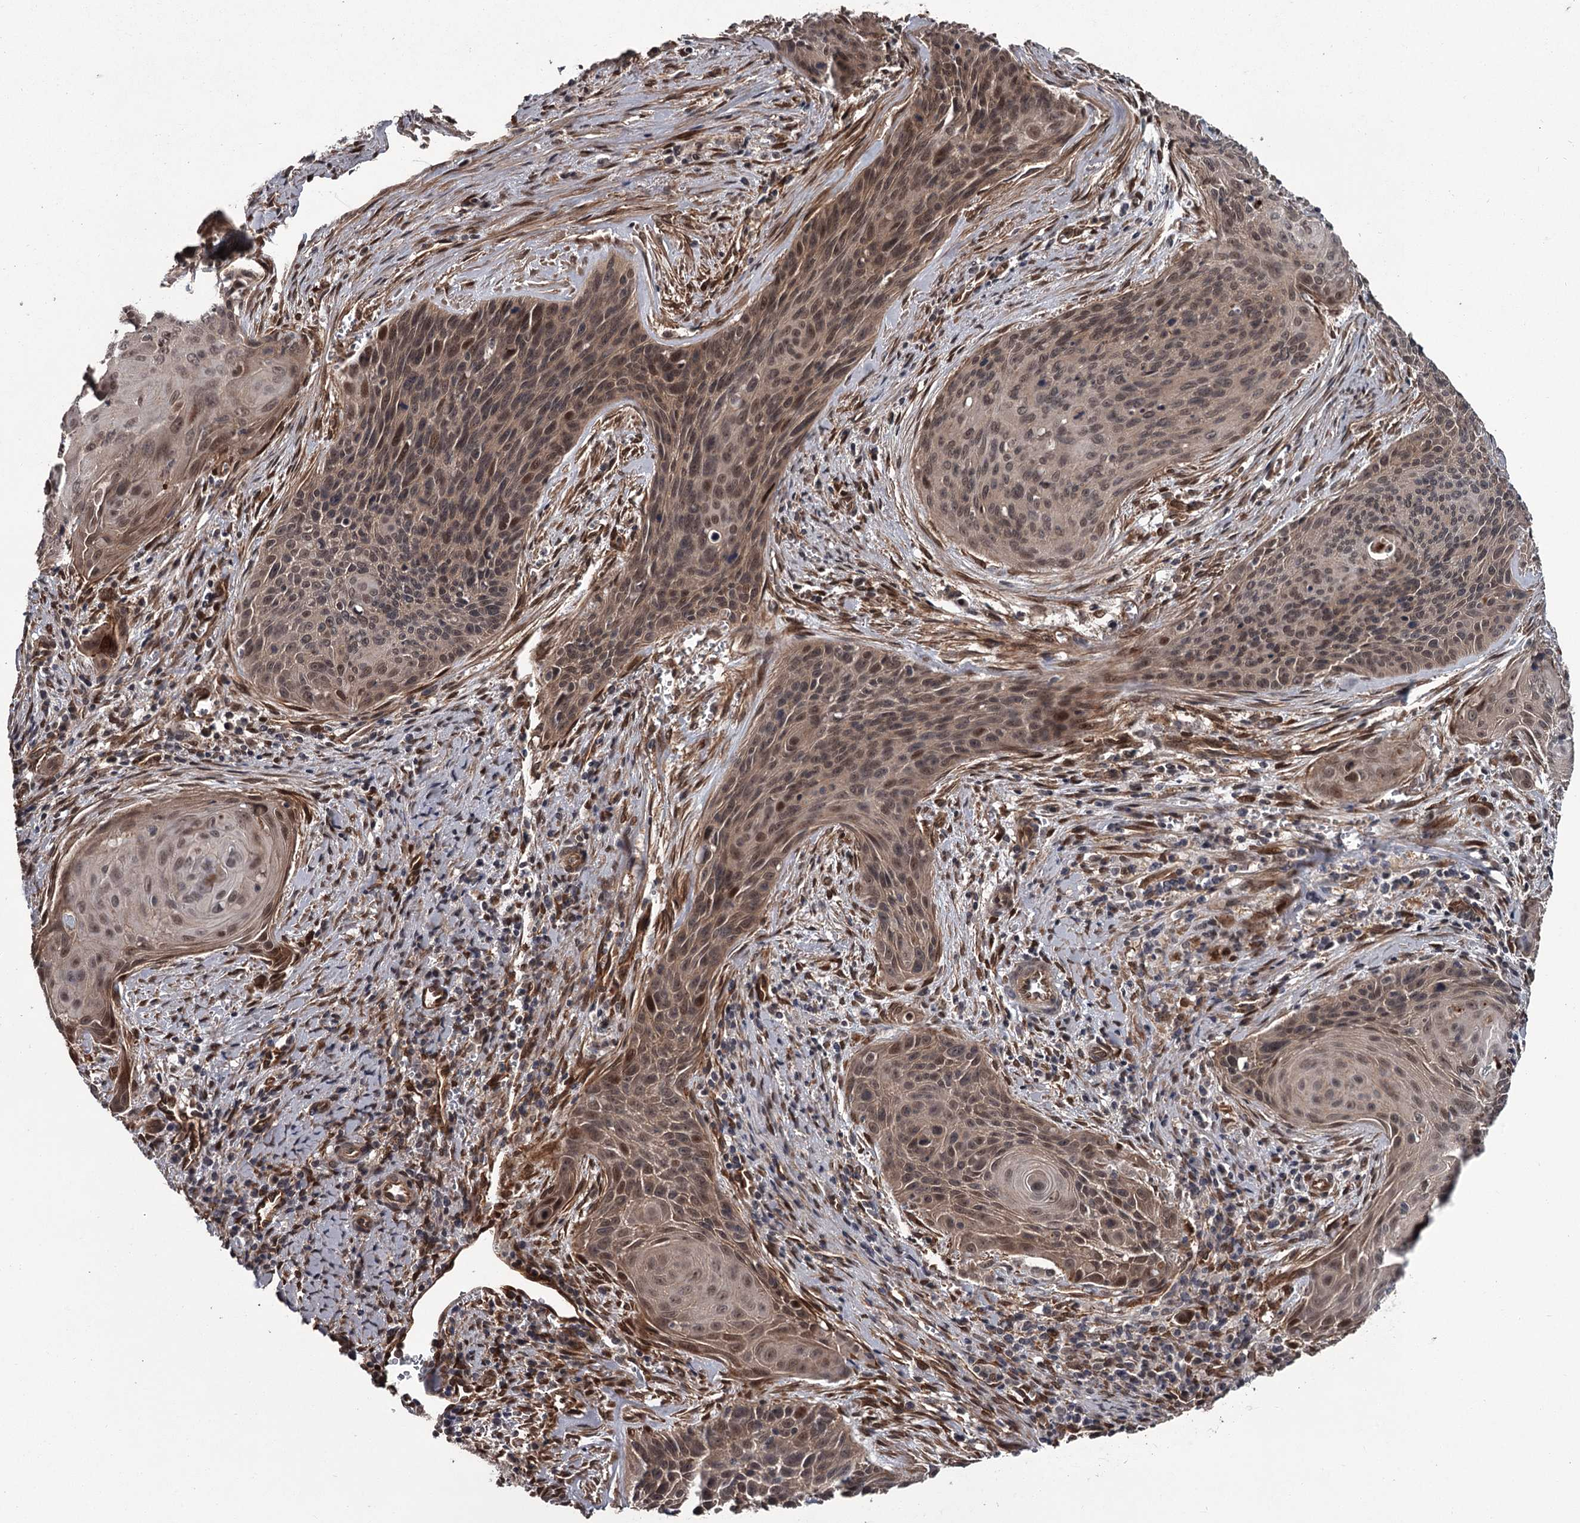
{"staining": {"intensity": "moderate", "quantity": ">75%", "location": "cytoplasmic/membranous,nuclear"}, "tissue": "cervical cancer", "cell_type": "Tumor cells", "image_type": "cancer", "snomed": [{"axis": "morphology", "description": "Squamous cell carcinoma, NOS"}, {"axis": "topography", "description": "Cervix"}], "caption": "This image shows immunohistochemistry staining of human cervical cancer, with medium moderate cytoplasmic/membranous and nuclear expression in approximately >75% of tumor cells.", "gene": "CDC42EP2", "patient": {"sex": "female", "age": 55}}